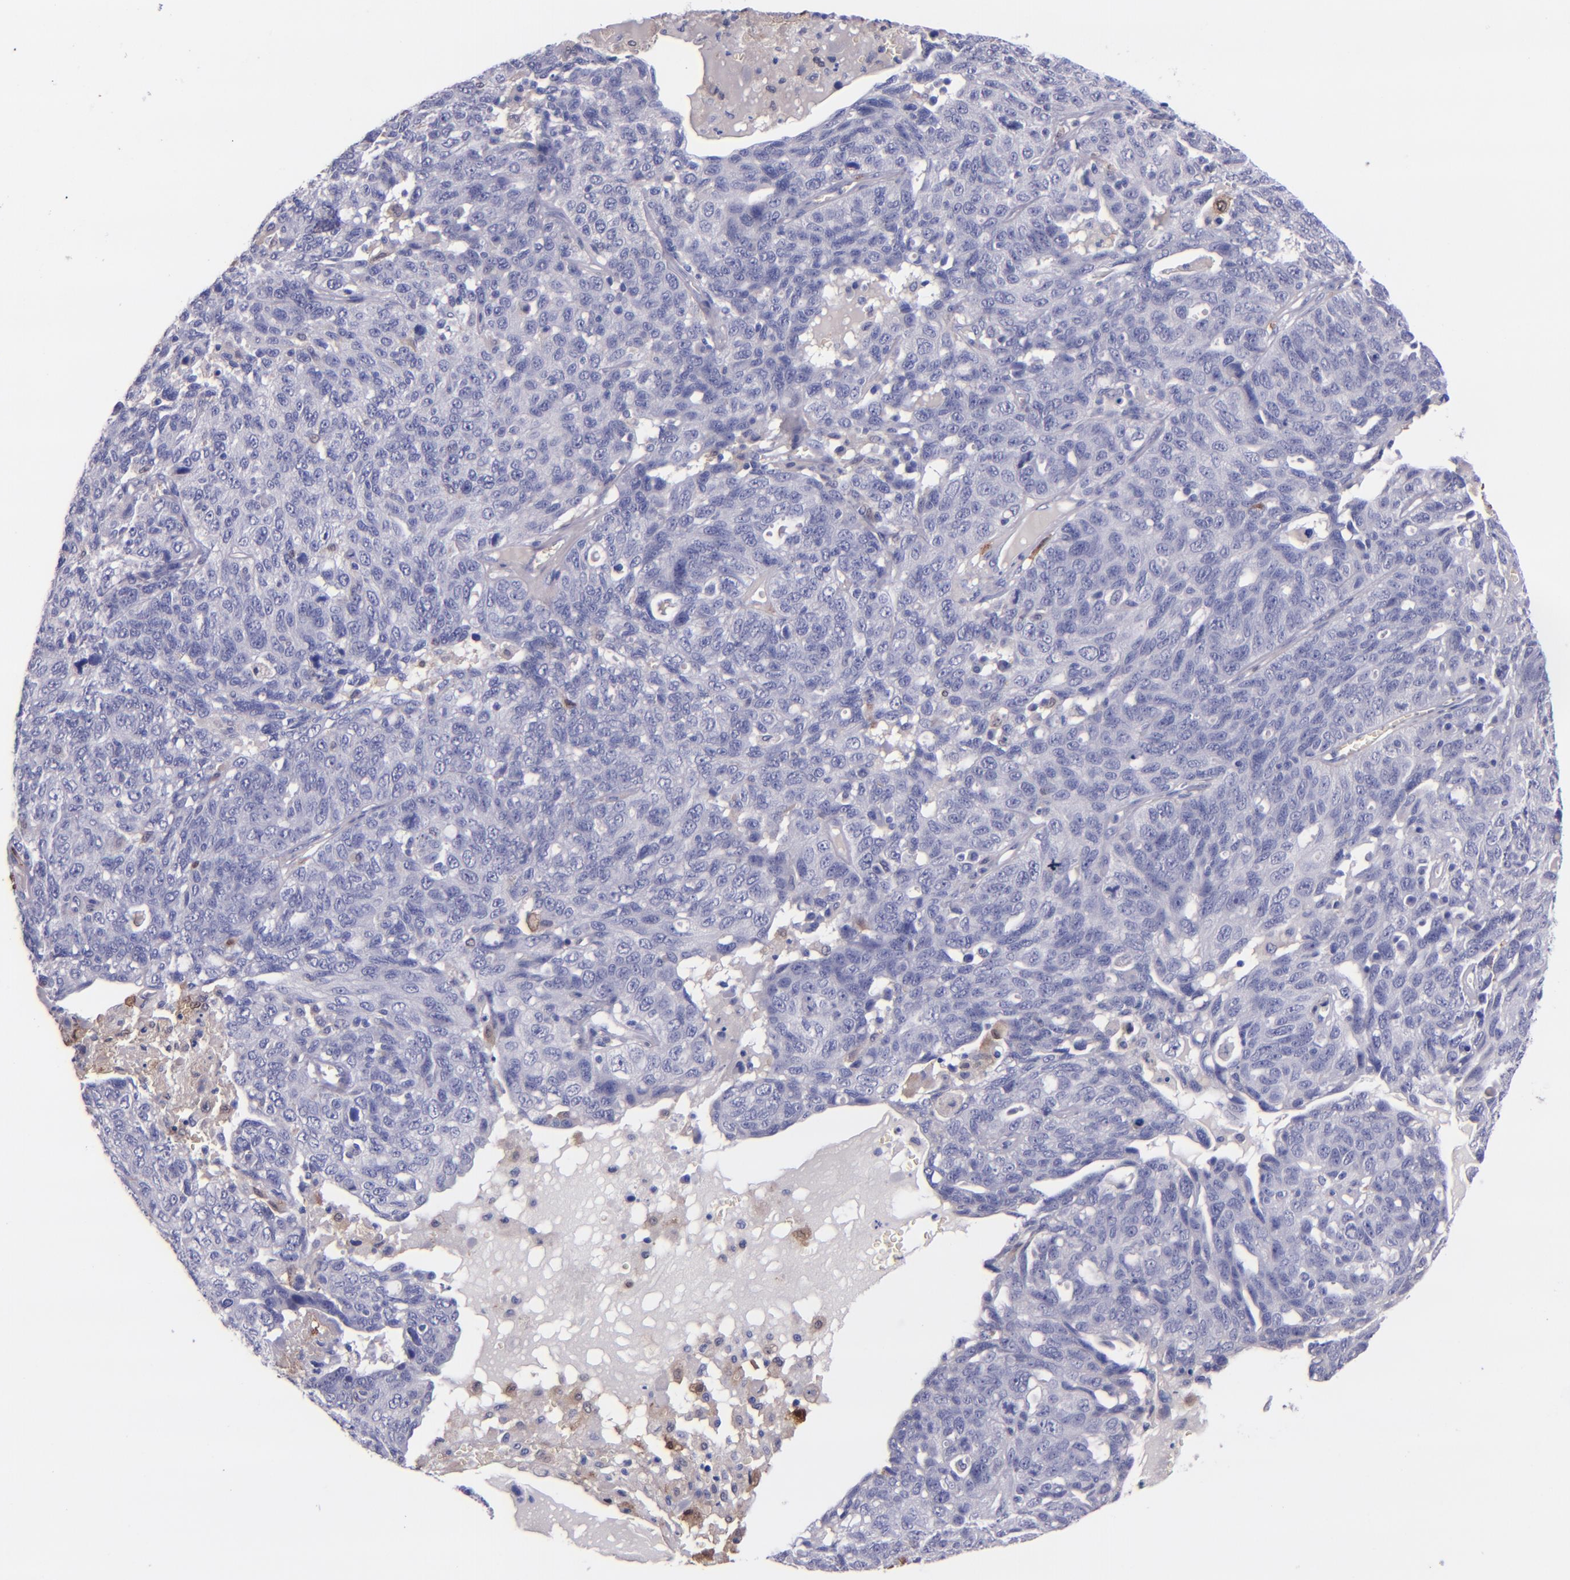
{"staining": {"intensity": "negative", "quantity": "none", "location": "none"}, "tissue": "ovarian cancer", "cell_type": "Tumor cells", "image_type": "cancer", "snomed": [{"axis": "morphology", "description": "Cystadenocarcinoma, serous, NOS"}, {"axis": "topography", "description": "Ovary"}], "caption": "Human ovarian serous cystadenocarcinoma stained for a protein using IHC exhibits no staining in tumor cells.", "gene": "F13A1", "patient": {"sex": "female", "age": 71}}